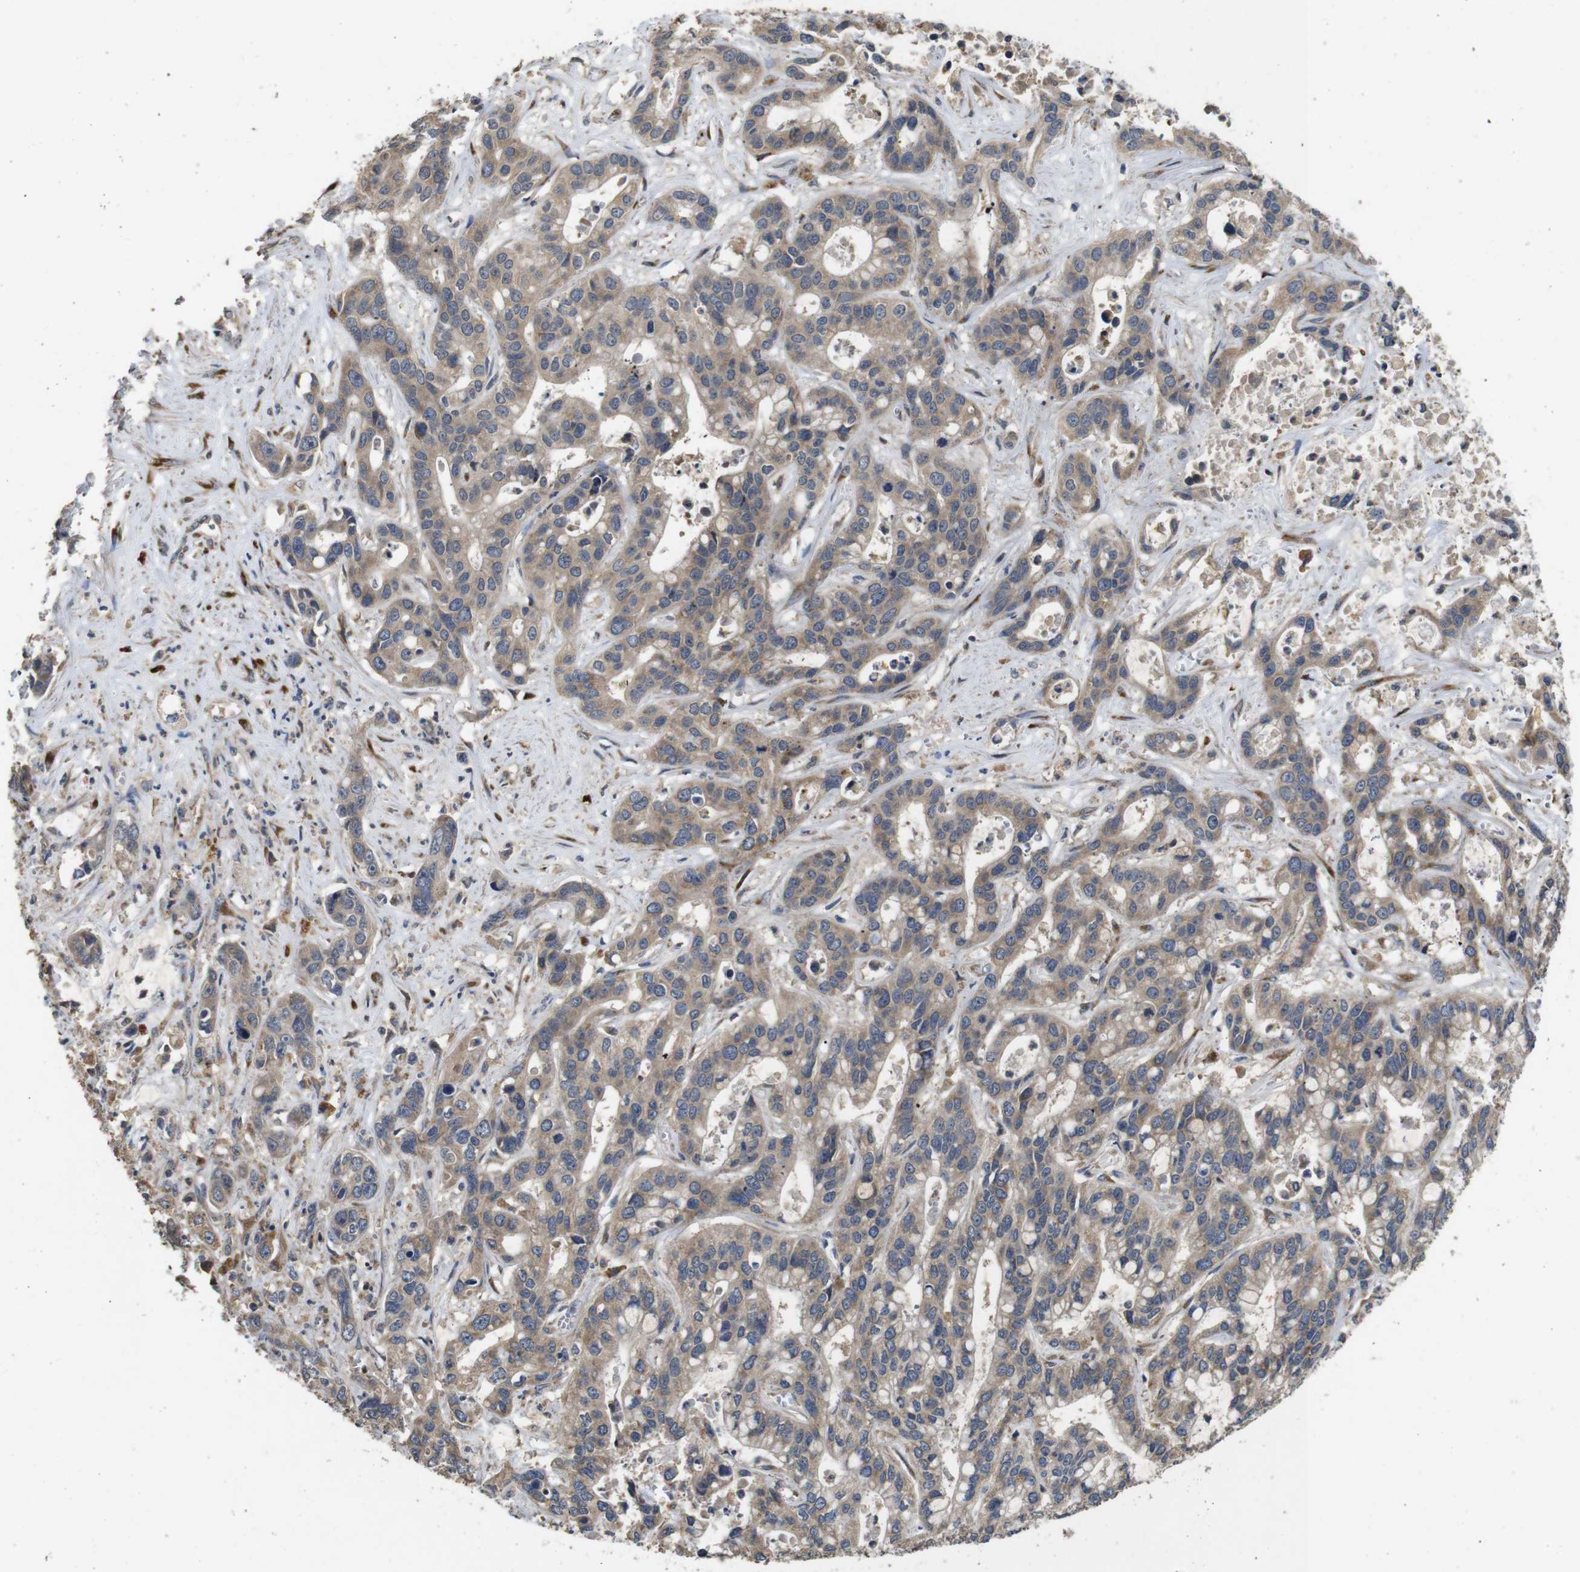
{"staining": {"intensity": "weak", "quantity": ">75%", "location": "cytoplasmic/membranous"}, "tissue": "liver cancer", "cell_type": "Tumor cells", "image_type": "cancer", "snomed": [{"axis": "morphology", "description": "Cholangiocarcinoma"}, {"axis": "topography", "description": "Liver"}], "caption": "Tumor cells show low levels of weak cytoplasmic/membranous positivity in approximately >75% of cells in human liver cancer (cholangiocarcinoma). (Stains: DAB (3,3'-diaminobenzidine) in brown, nuclei in blue, Microscopy: brightfield microscopy at high magnification).", "gene": "ARHGAP24", "patient": {"sex": "female", "age": 65}}